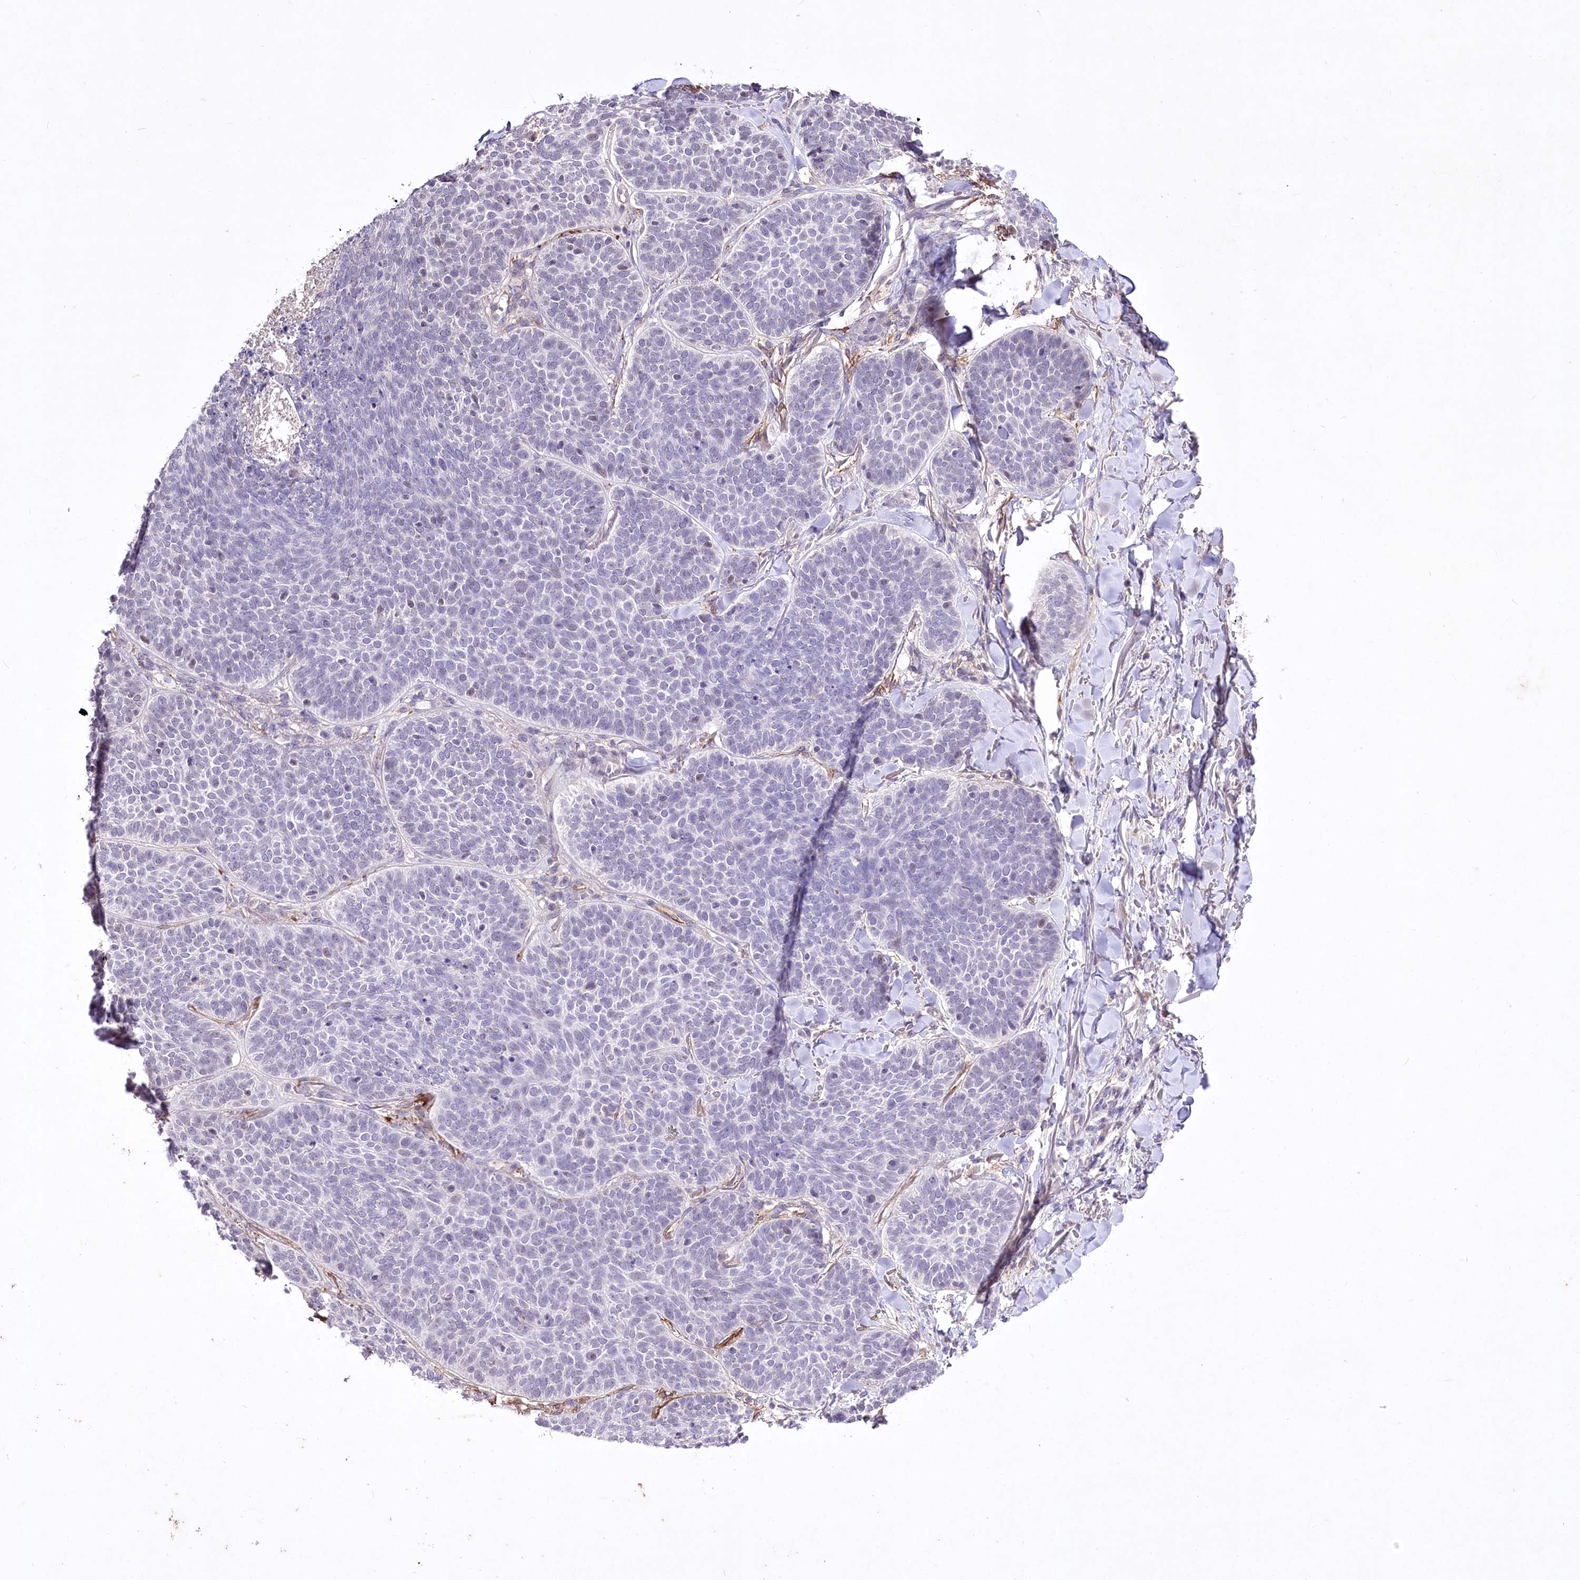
{"staining": {"intensity": "negative", "quantity": "none", "location": "none"}, "tissue": "skin cancer", "cell_type": "Tumor cells", "image_type": "cancer", "snomed": [{"axis": "morphology", "description": "Basal cell carcinoma"}, {"axis": "topography", "description": "Skin"}], "caption": "The IHC image has no significant staining in tumor cells of skin cancer tissue.", "gene": "ENPP1", "patient": {"sex": "male", "age": 85}}